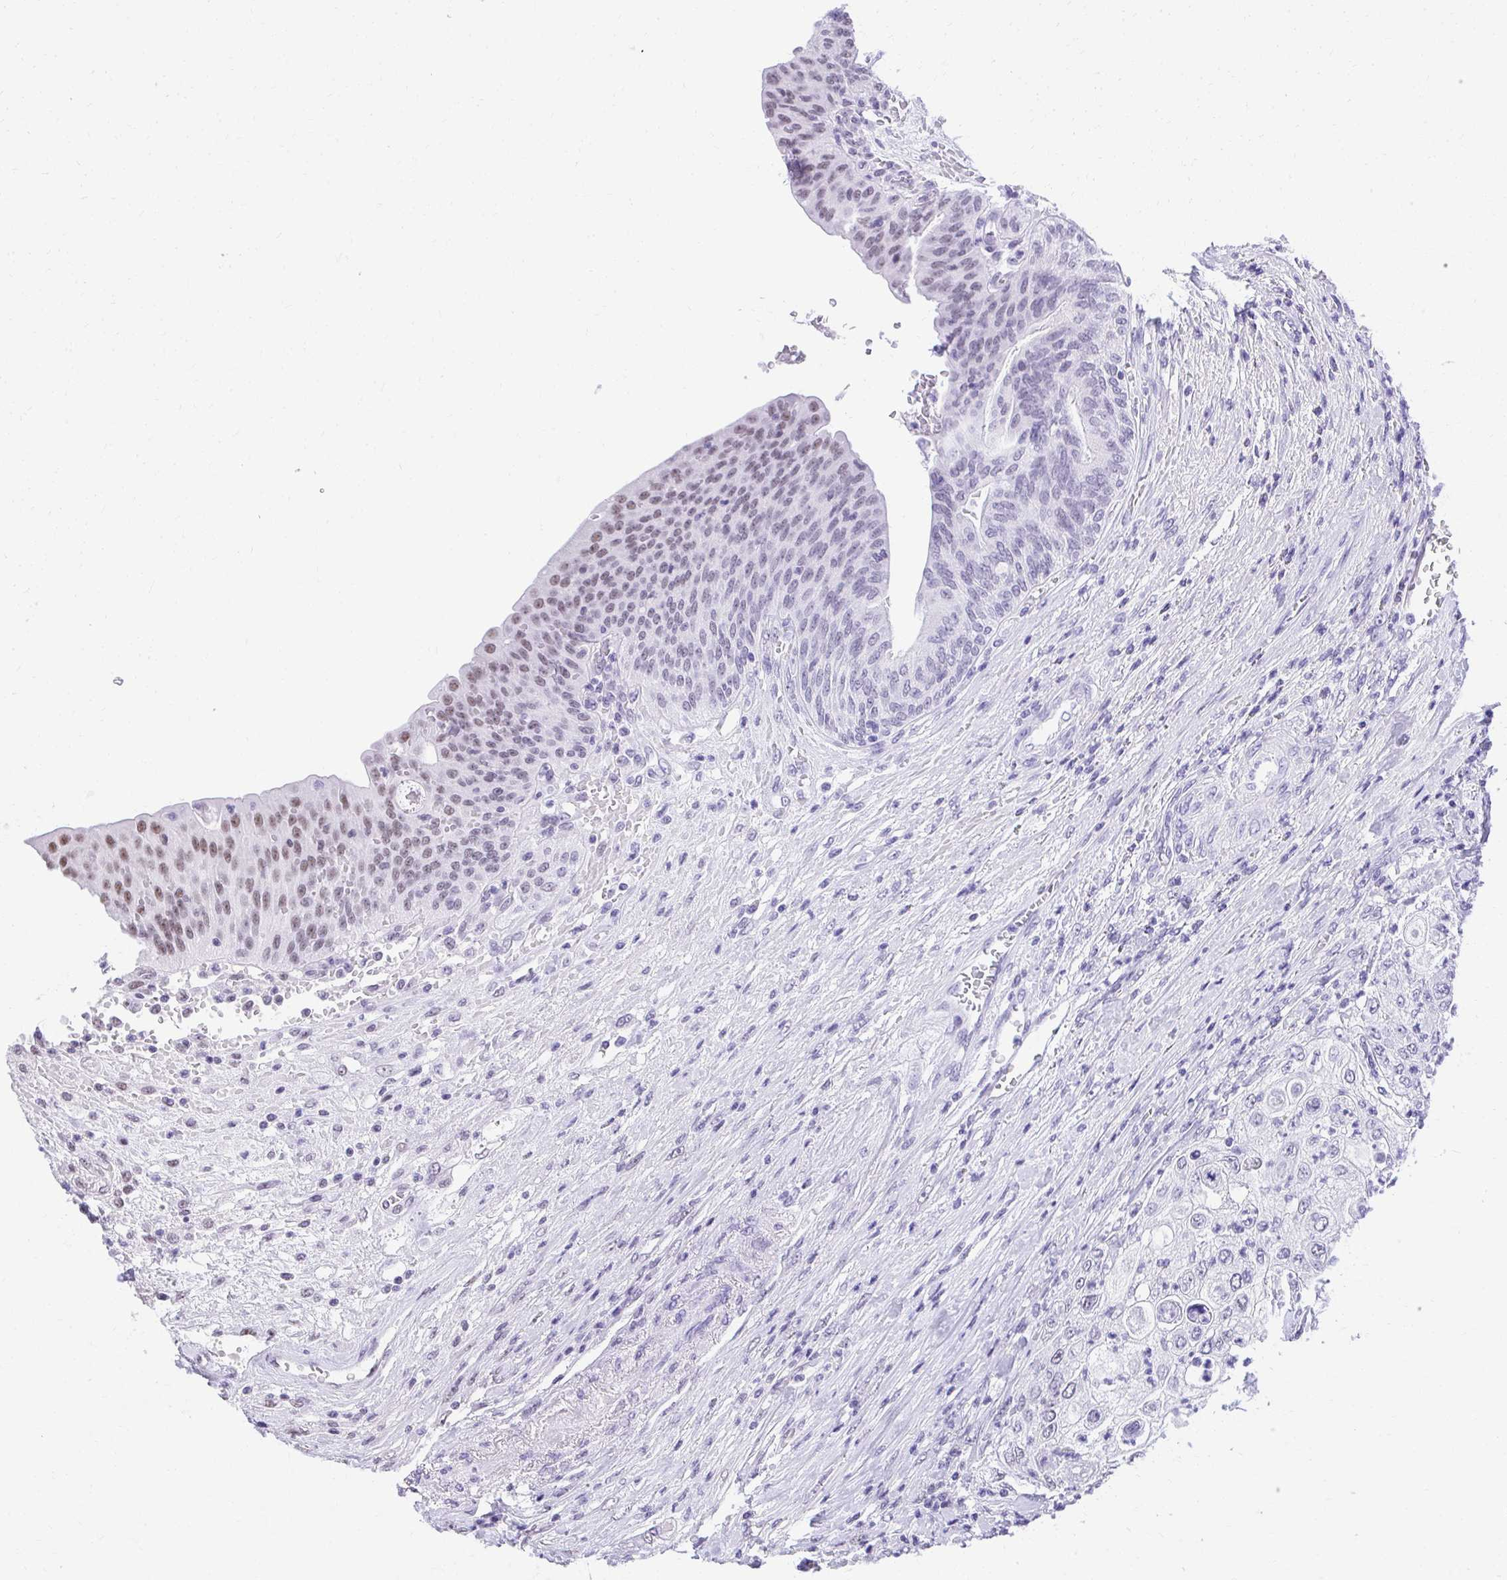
{"staining": {"intensity": "moderate", "quantity": "25%-75%", "location": "nuclear"}, "tissue": "urothelial cancer", "cell_type": "Tumor cells", "image_type": "cancer", "snomed": [{"axis": "morphology", "description": "Urothelial carcinoma, High grade"}, {"axis": "topography", "description": "Urinary bladder"}], "caption": "Moderate nuclear expression for a protein is seen in approximately 25%-75% of tumor cells of urothelial cancer using immunohistochemistry.", "gene": "SYNE4", "patient": {"sex": "female", "age": 79}}